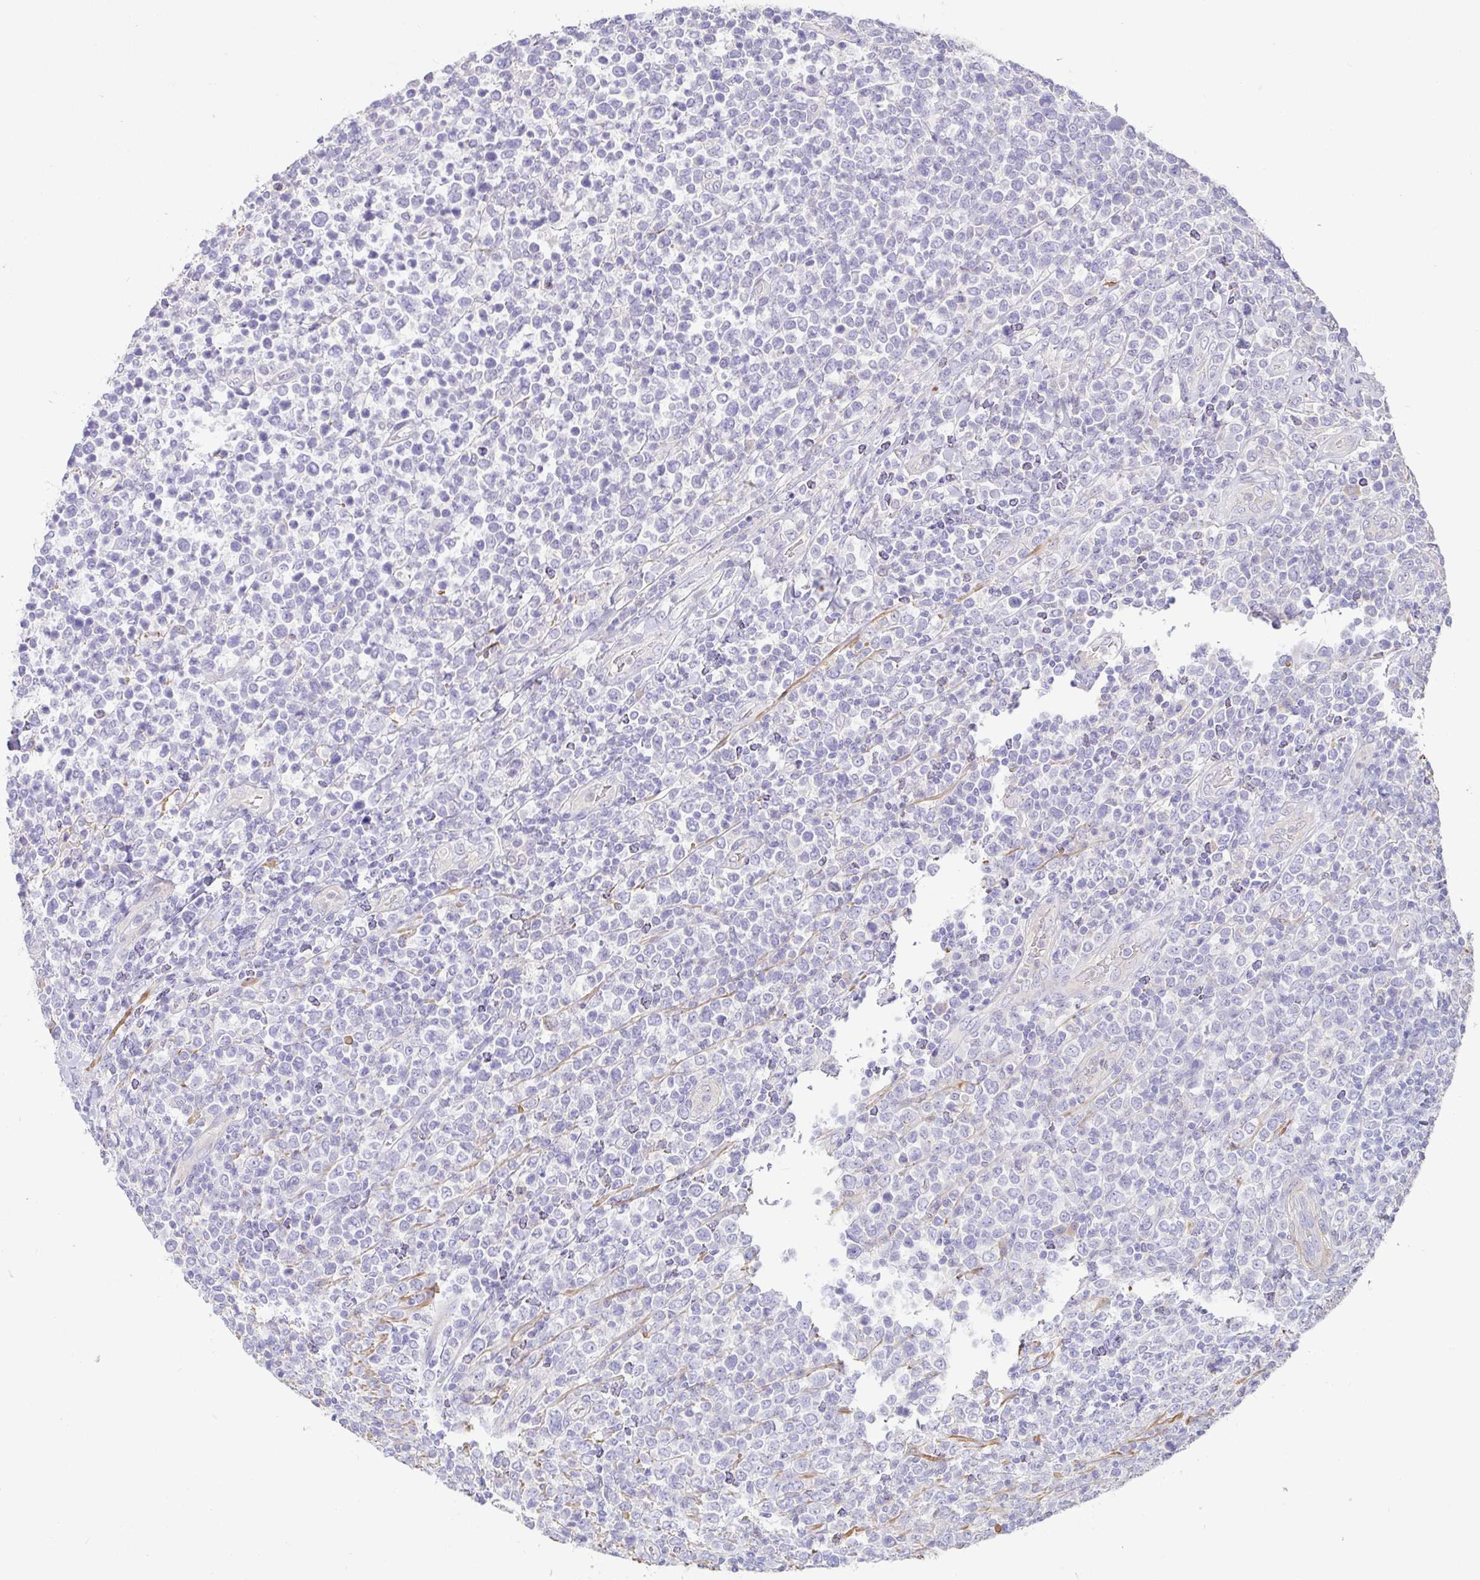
{"staining": {"intensity": "negative", "quantity": "none", "location": "none"}, "tissue": "lymphoma", "cell_type": "Tumor cells", "image_type": "cancer", "snomed": [{"axis": "morphology", "description": "Malignant lymphoma, non-Hodgkin's type, High grade"}, {"axis": "topography", "description": "Soft tissue"}], "caption": "High-grade malignant lymphoma, non-Hodgkin's type stained for a protein using IHC reveals no positivity tumor cells.", "gene": "PYGM", "patient": {"sex": "female", "age": 56}}